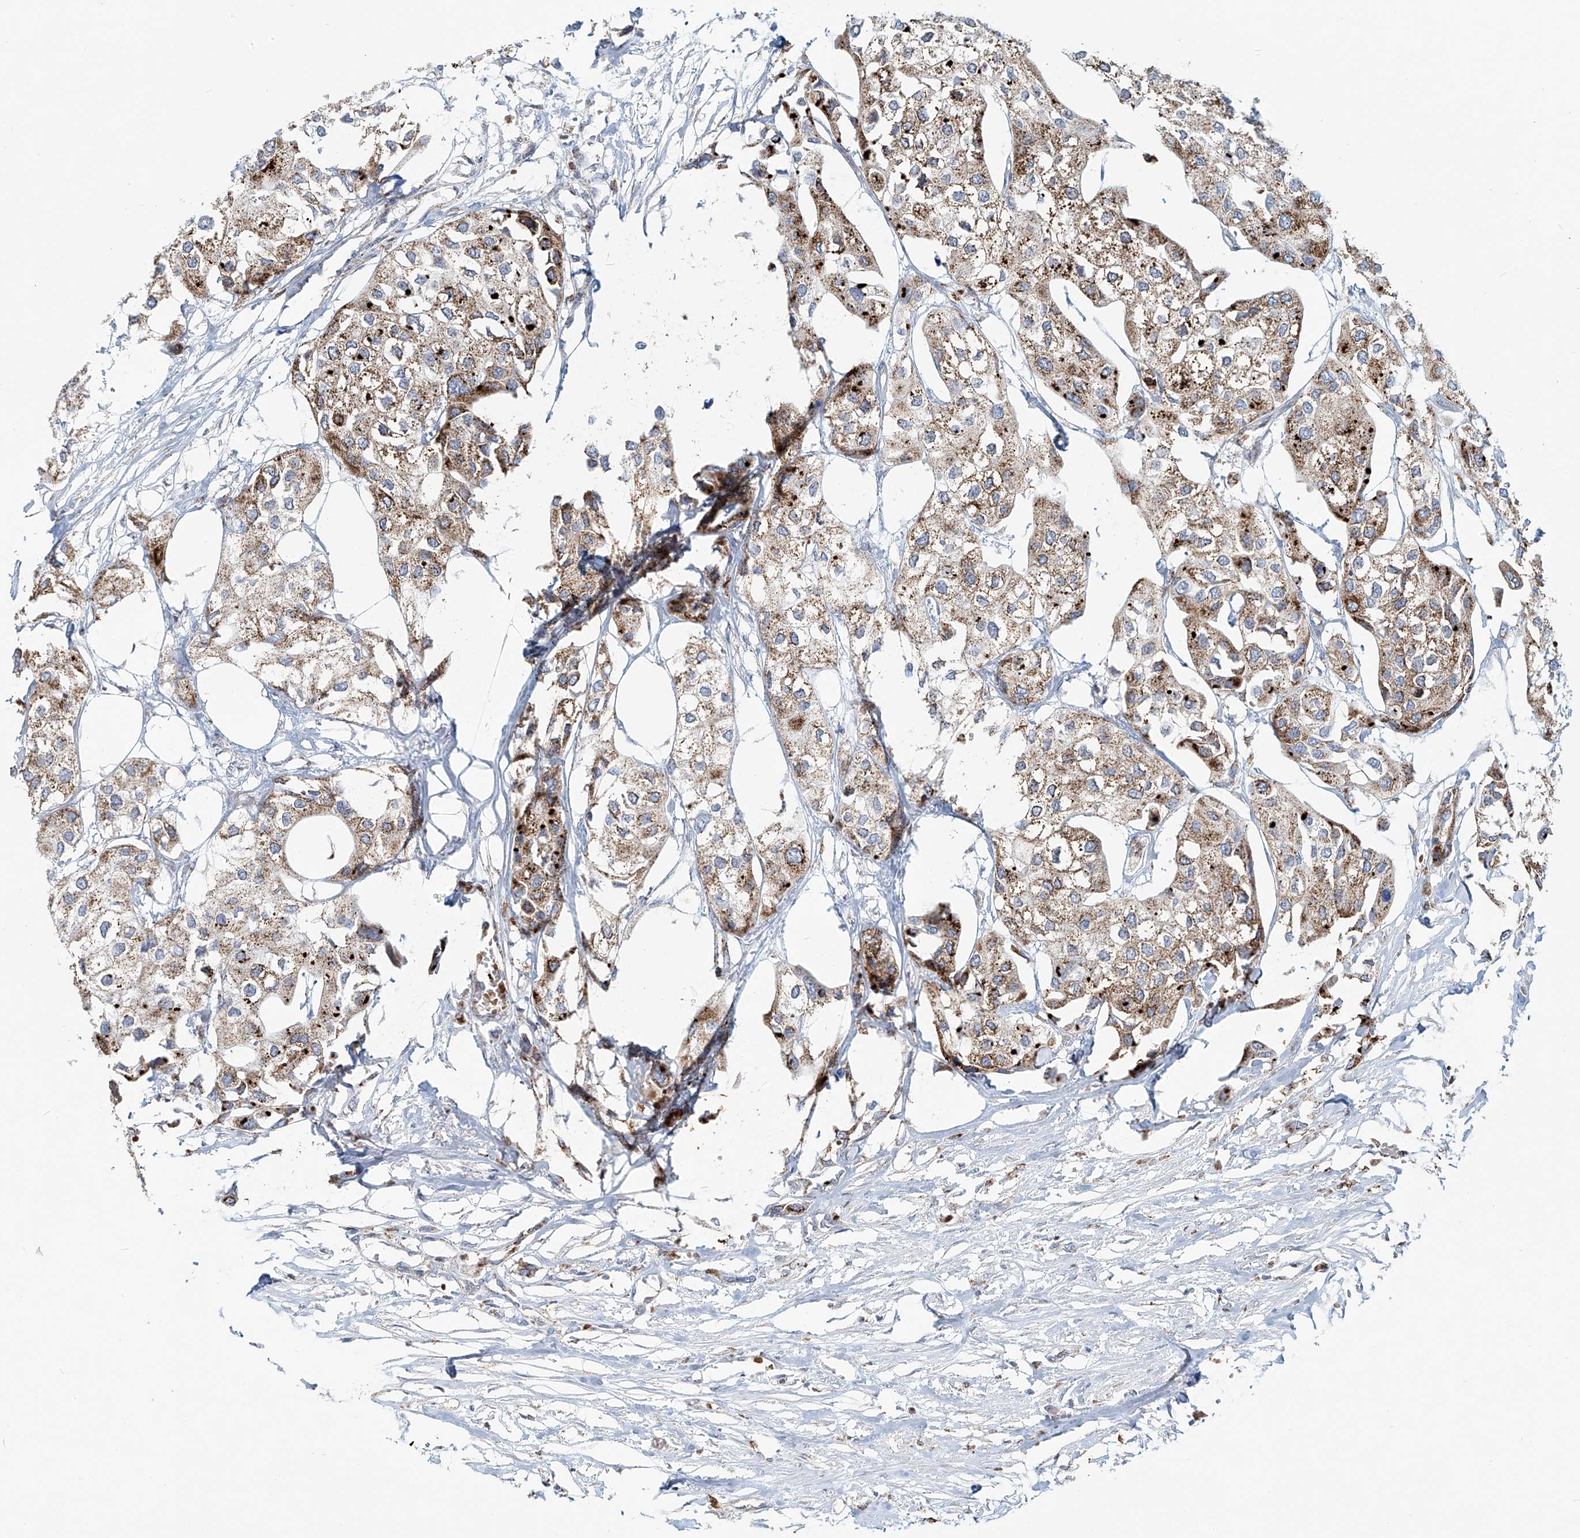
{"staining": {"intensity": "moderate", "quantity": ">75%", "location": "cytoplasmic/membranous"}, "tissue": "urothelial cancer", "cell_type": "Tumor cells", "image_type": "cancer", "snomed": [{"axis": "morphology", "description": "Urothelial carcinoma, High grade"}, {"axis": "topography", "description": "Urinary bladder"}], "caption": "A high-resolution histopathology image shows immunohistochemistry staining of urothelial cancer, which exhibits moderate cytoplasmic/membranous staining in about >75% of tumor cells.", "gene": "PTPRA", "patient": {"sex": "male", "age": 64}}